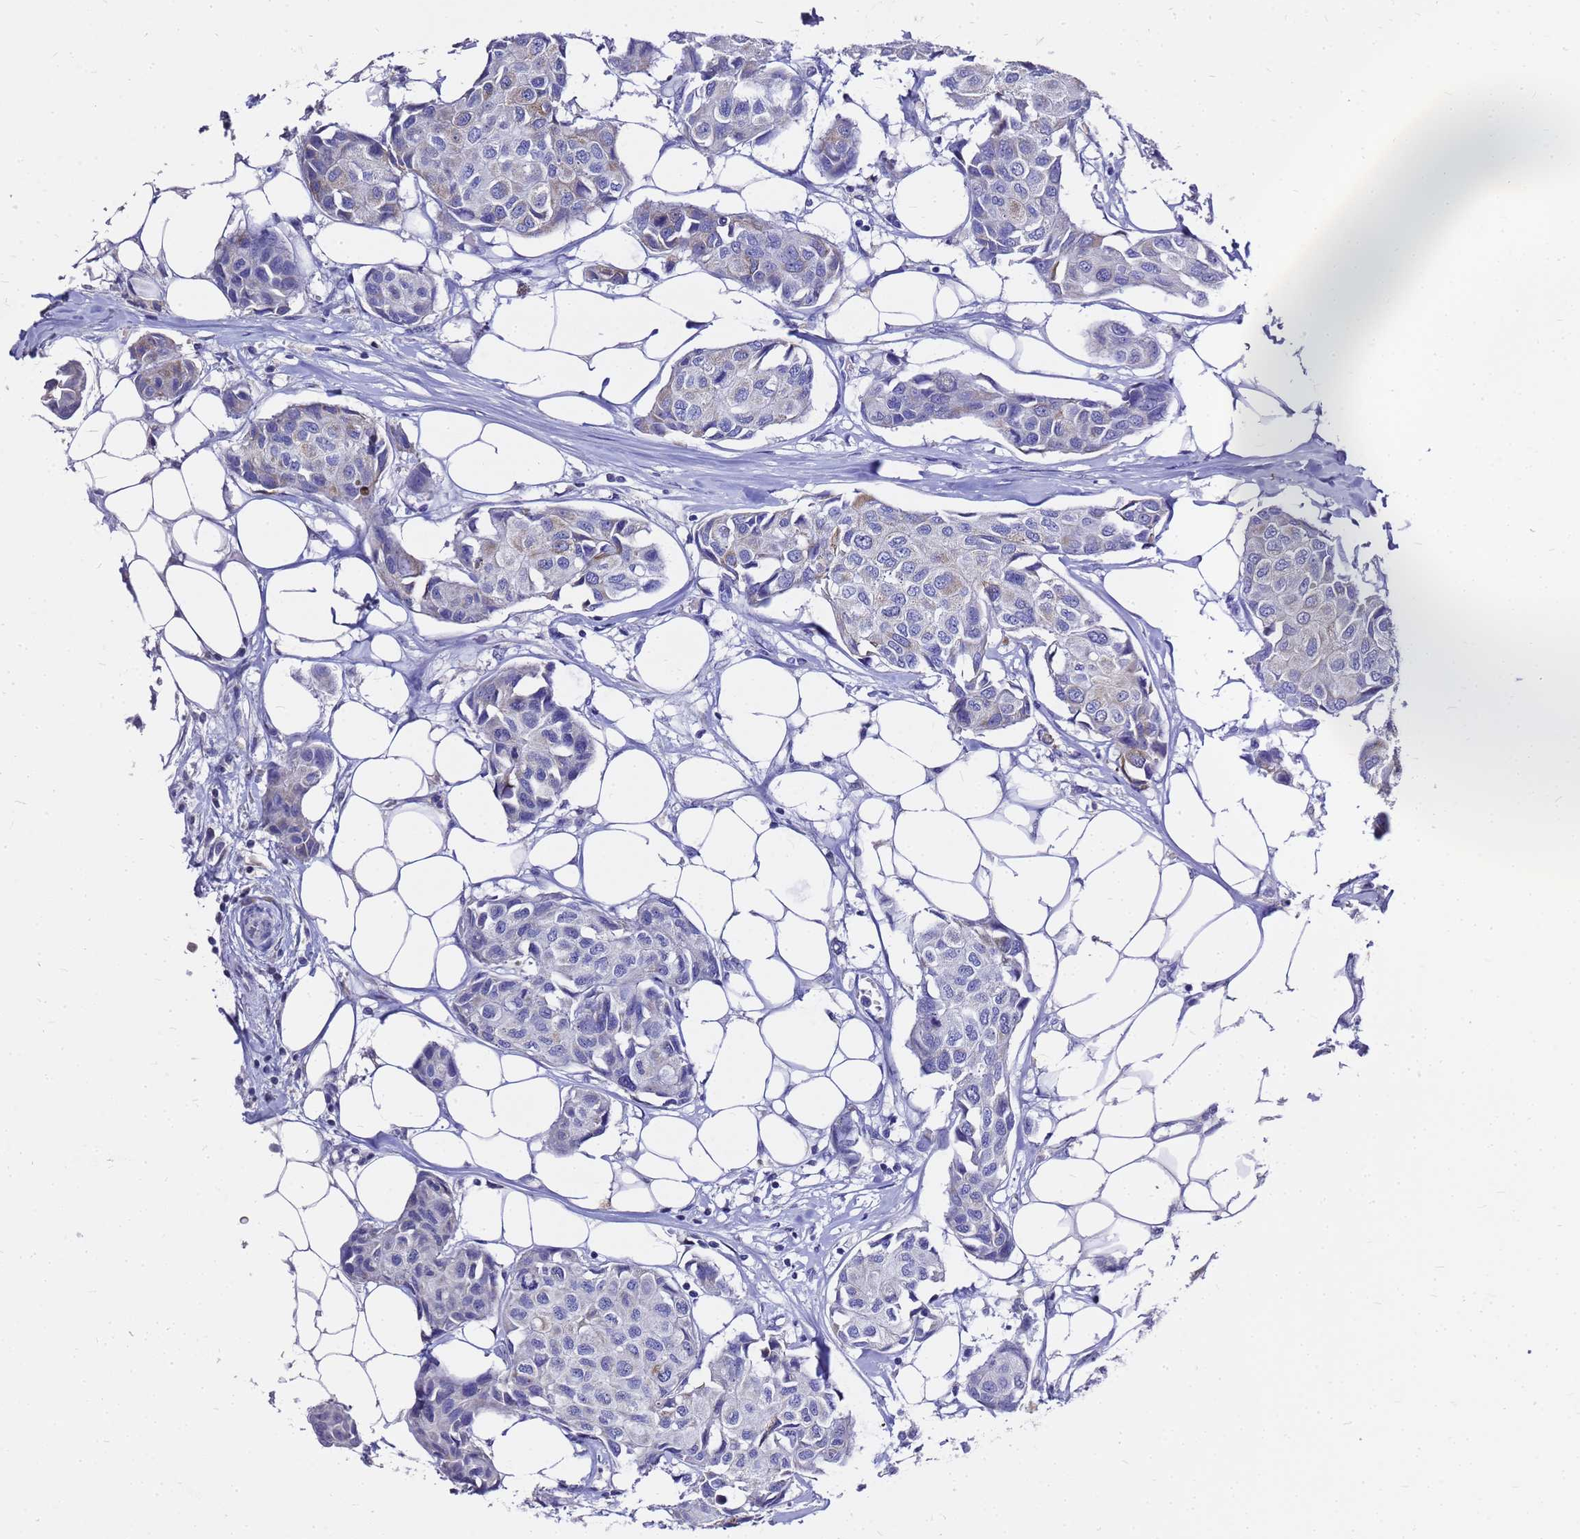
{"staining": {"intensity": "negative", "quantity": "none", "location": "none"}, "tissue": "breast cancer", "cell_type": "Tumor cells", "image_type": "cancer", "snomed": [{"axis": "morphology", "description": "Duct carcinoma"}, {"axis": "topography", "description": "Breast"}], "caption": "Breast cancer (invasive ductal carcinoma) was stained to show a protein in brown. There is no significant staining in tumor cells.", "gene": "OR52E2", "patient": {"sex": "female", "age": 80}}